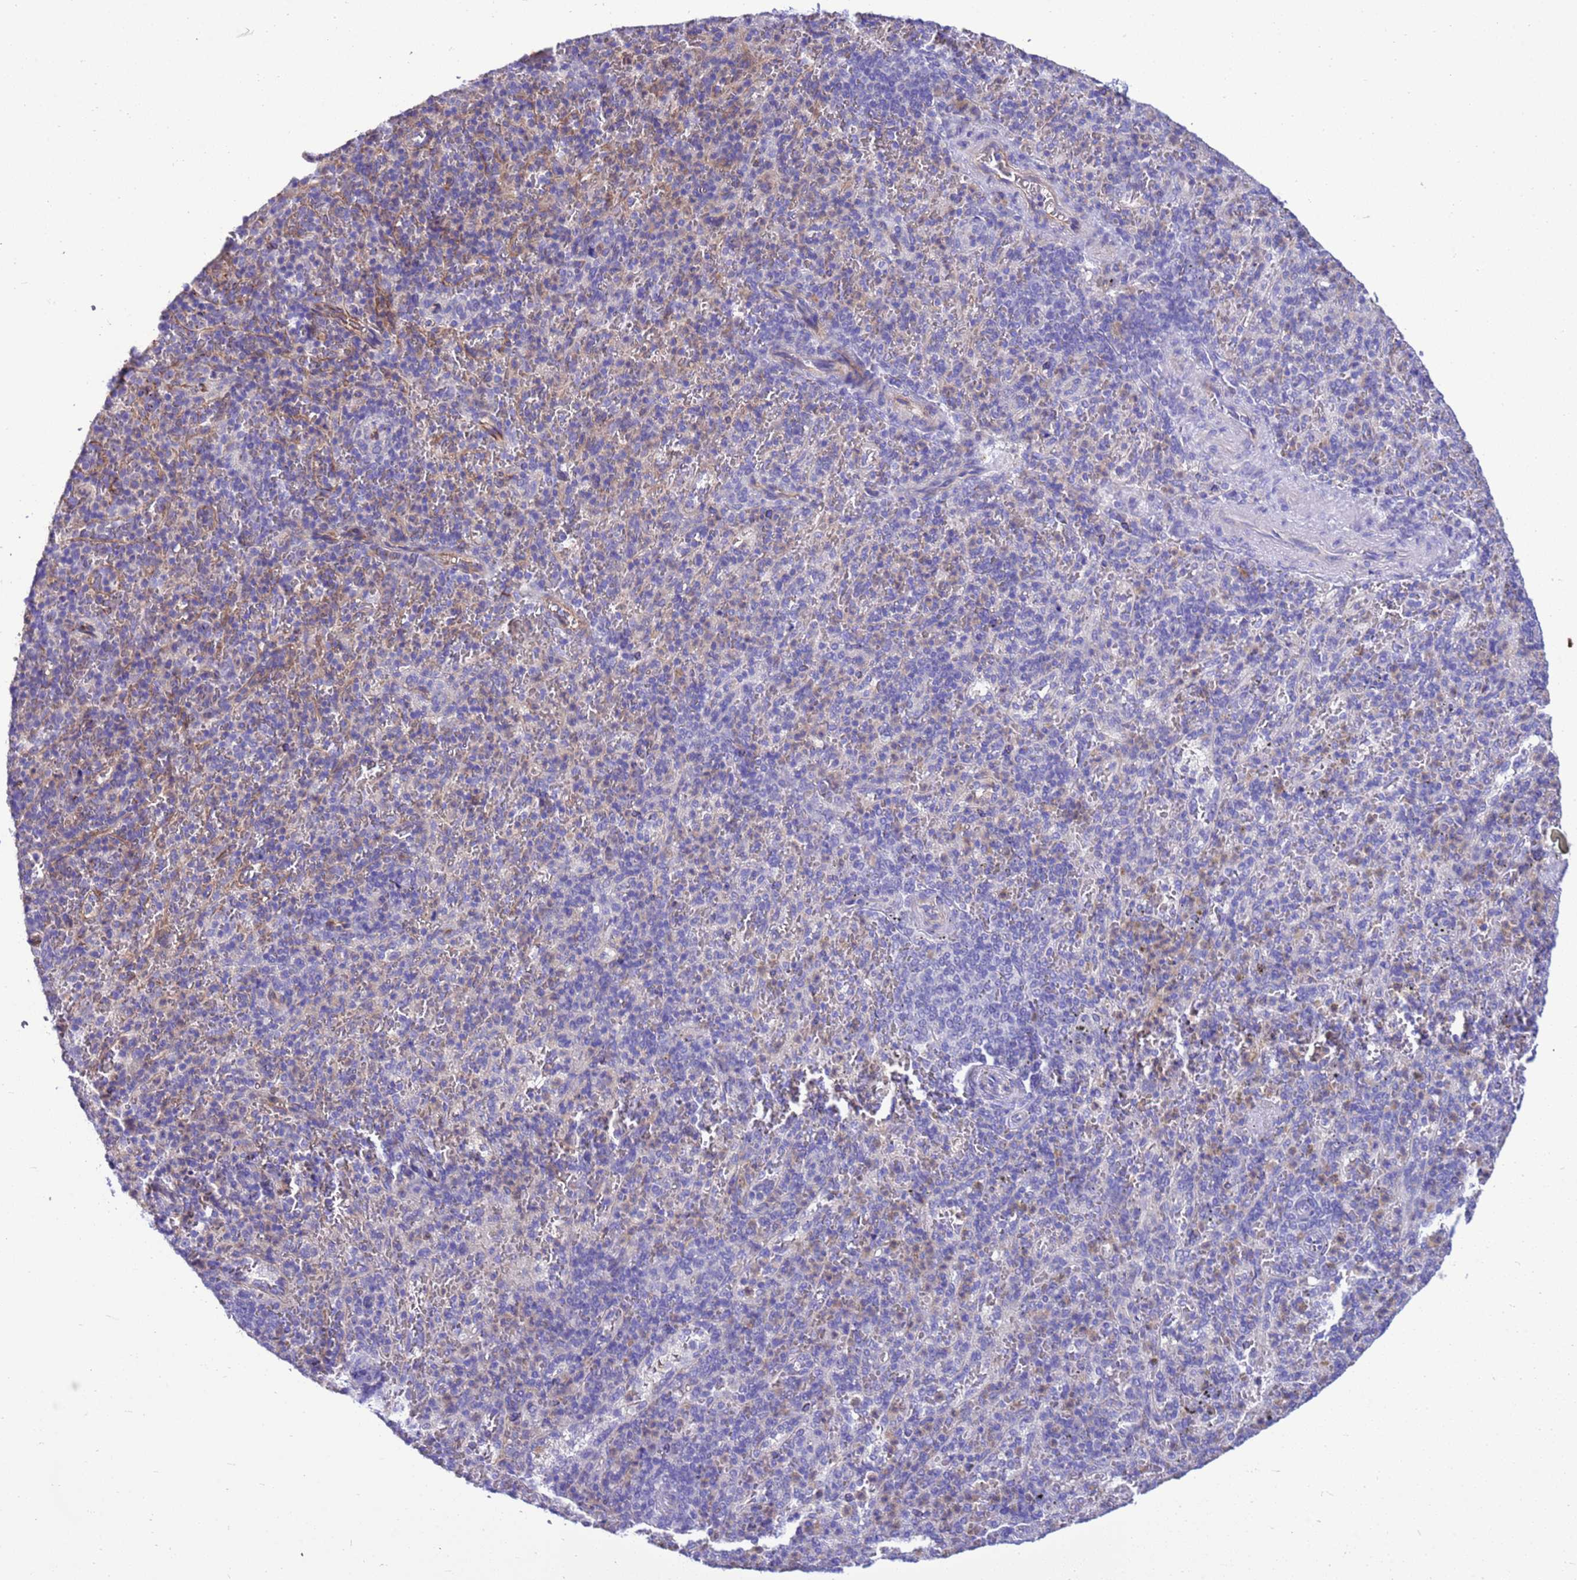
{"staining": {"intensity": "negative", "quantity": "none", "location": "none"}, "tissue": "spleen", "cell_type": "Cells in red pulp", "image_type": "normal", "snomed": [{"axis": "morphology", "description": "Normal tissue, NOS"}, {"axis": "topography", "description": "Spleen"}], "caption": "DAB (3,3'-diaminobenzidine) immunohistochemical staining of normal human spleen exhibits no significant staining in cells in red pulp.", "gene": "KICS2", "patient": {"sex": "male", "age": 82}}